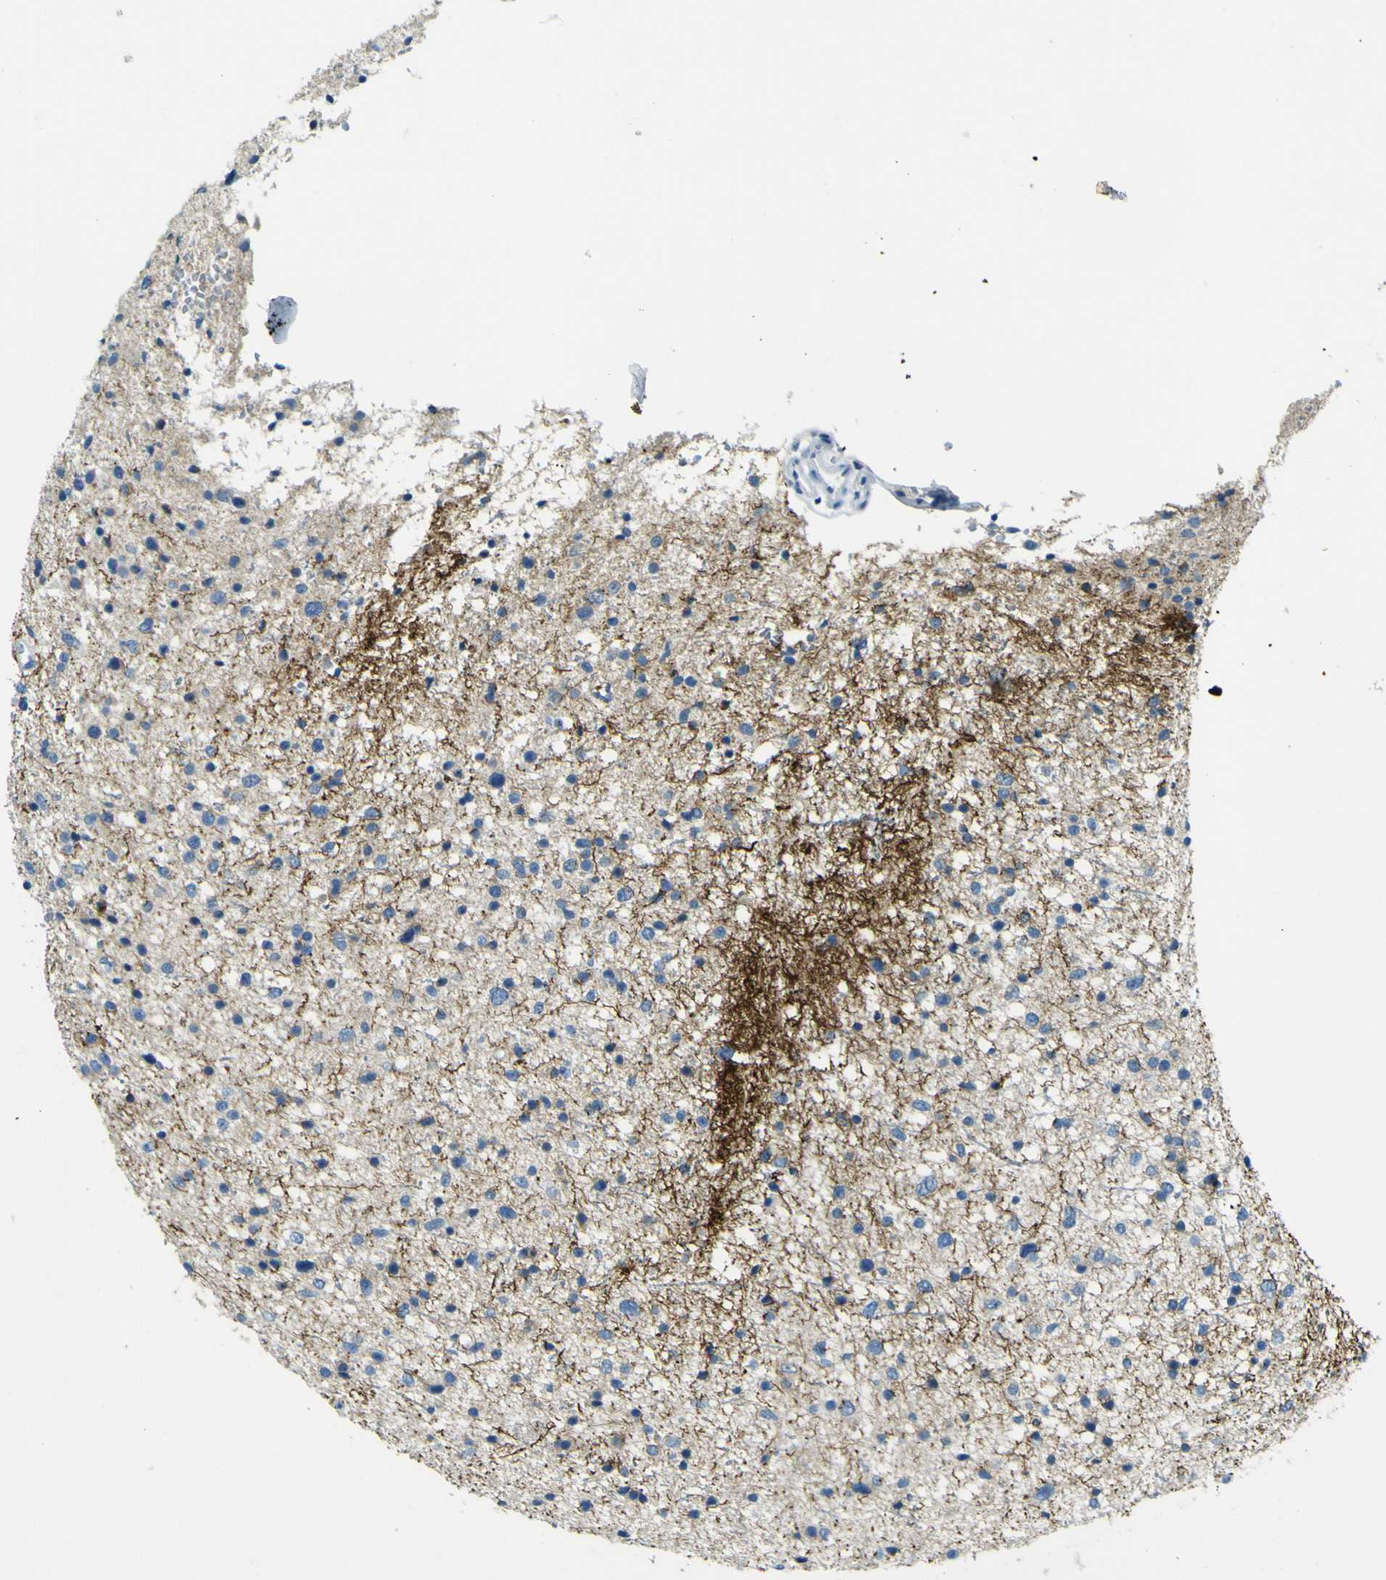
{"staining": {"intensity": "negative", "quantity": "none", "location": "none"}, "tissue": "glioma", "cell_type": "Tumor cells", "image_type": "cancer", "snomed": [{"axis": "morphology", "description": "Glioma, malignant, Low grade"}, {"axis": "topography", "description": "Brain"}], "caption": "Human glioma stained for a protein using IHC shows no expression in tumor cells.", "gene": "SORCS1", "patient": {"sex": "female", "age": 37}}